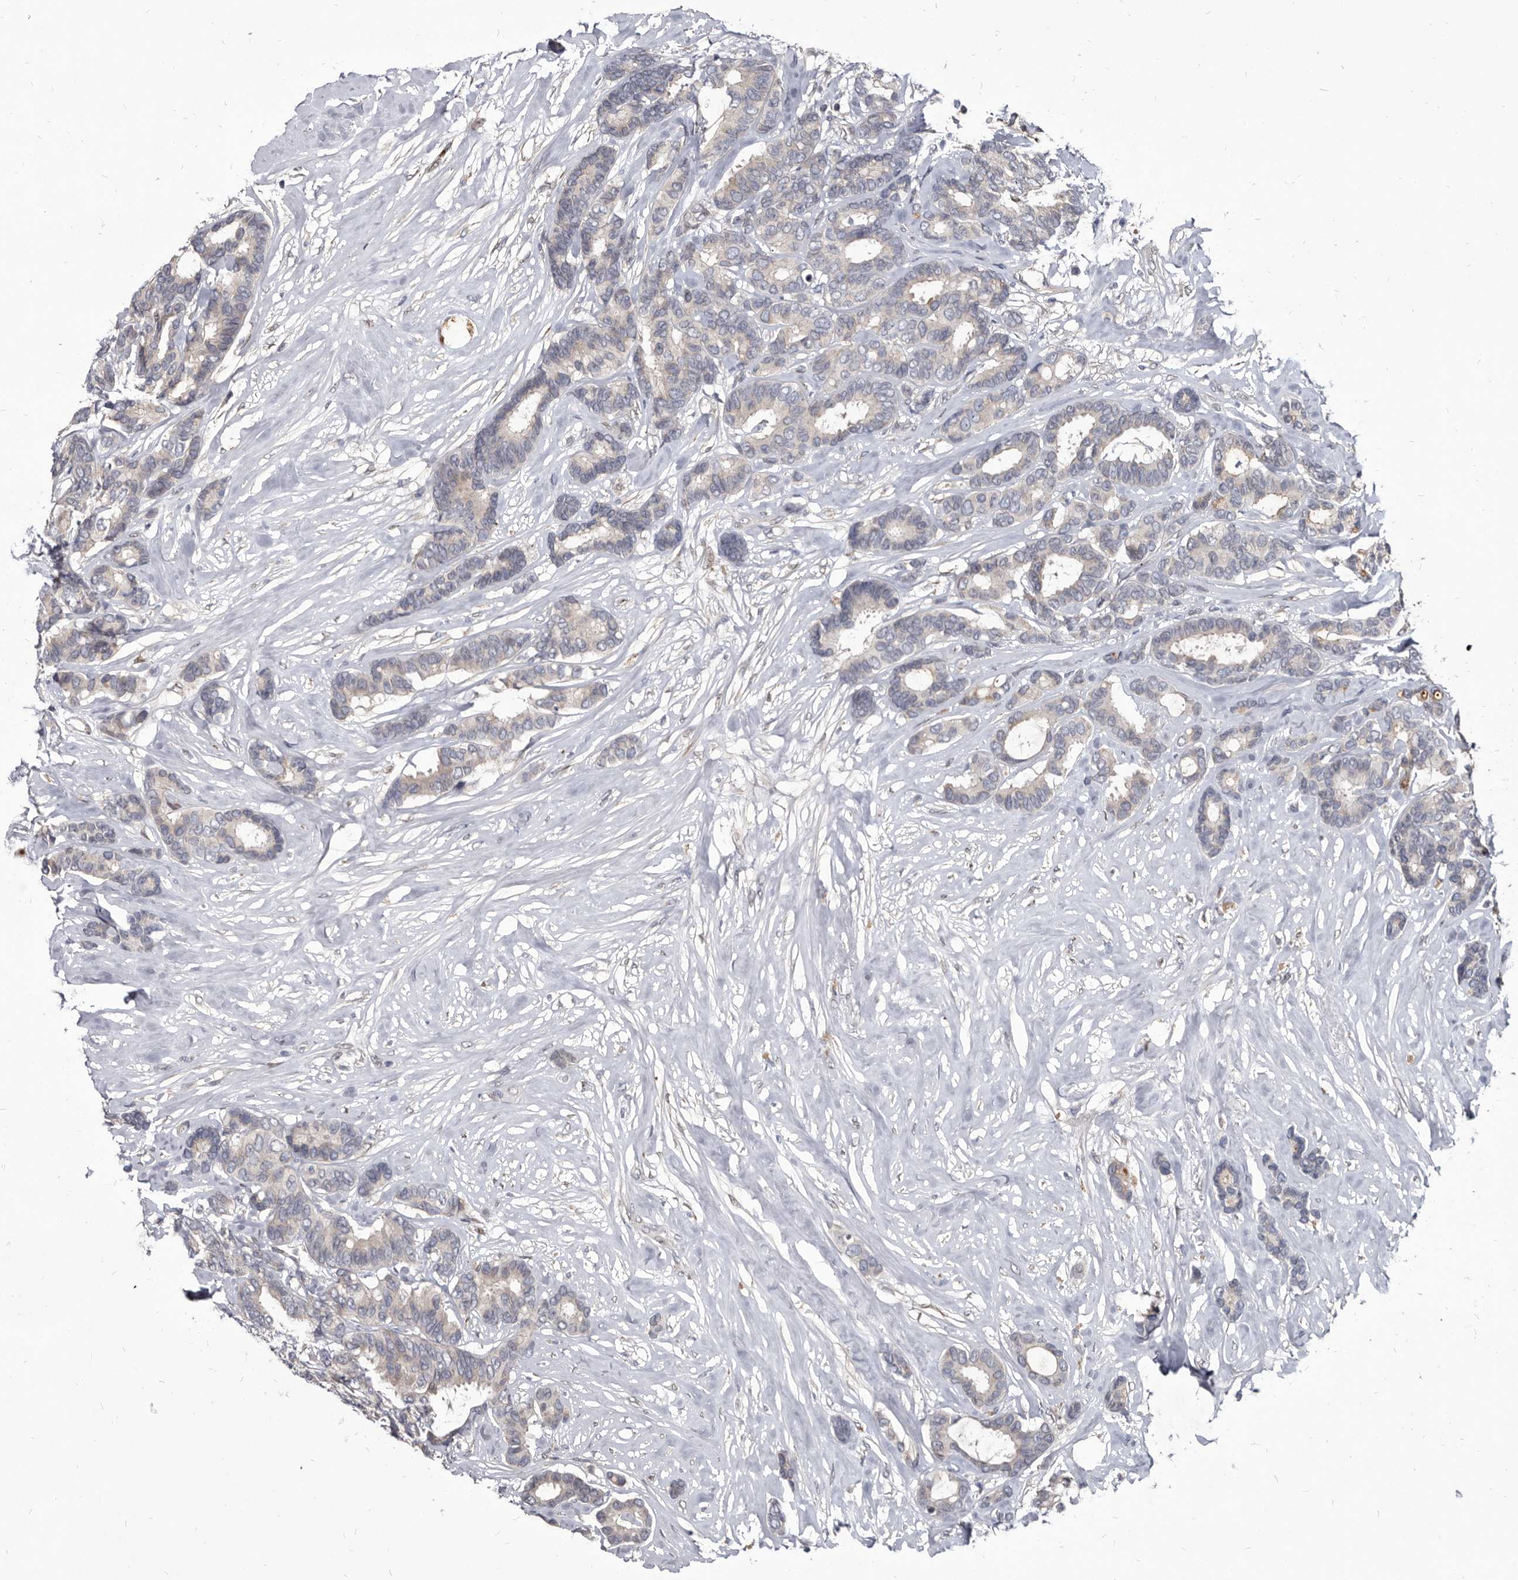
{"staining": {"intensity": "negative", "quantity": "none", "location": "none"}, "tissue": "breast cancer", "cell_type": "Tumor cells", "image_type": "cancer", "snomed": [{"axis": "morphology", "description": "Duct carcinoma"}, {"axis": "topography", "description": "Breast"}], "caption": "This is a histopathology image of immunohistochemistry staining of breast cancer (intraductal carcinoma), which shows no expression in tumor cells. The staining was performed using DAB to visualize the protein expression in brown, while the nuclei were stained in blue with hematoxylin (Magnification: 20x).", "gene": "PROM1", "patient": {"sex": "female", "age": 87}}